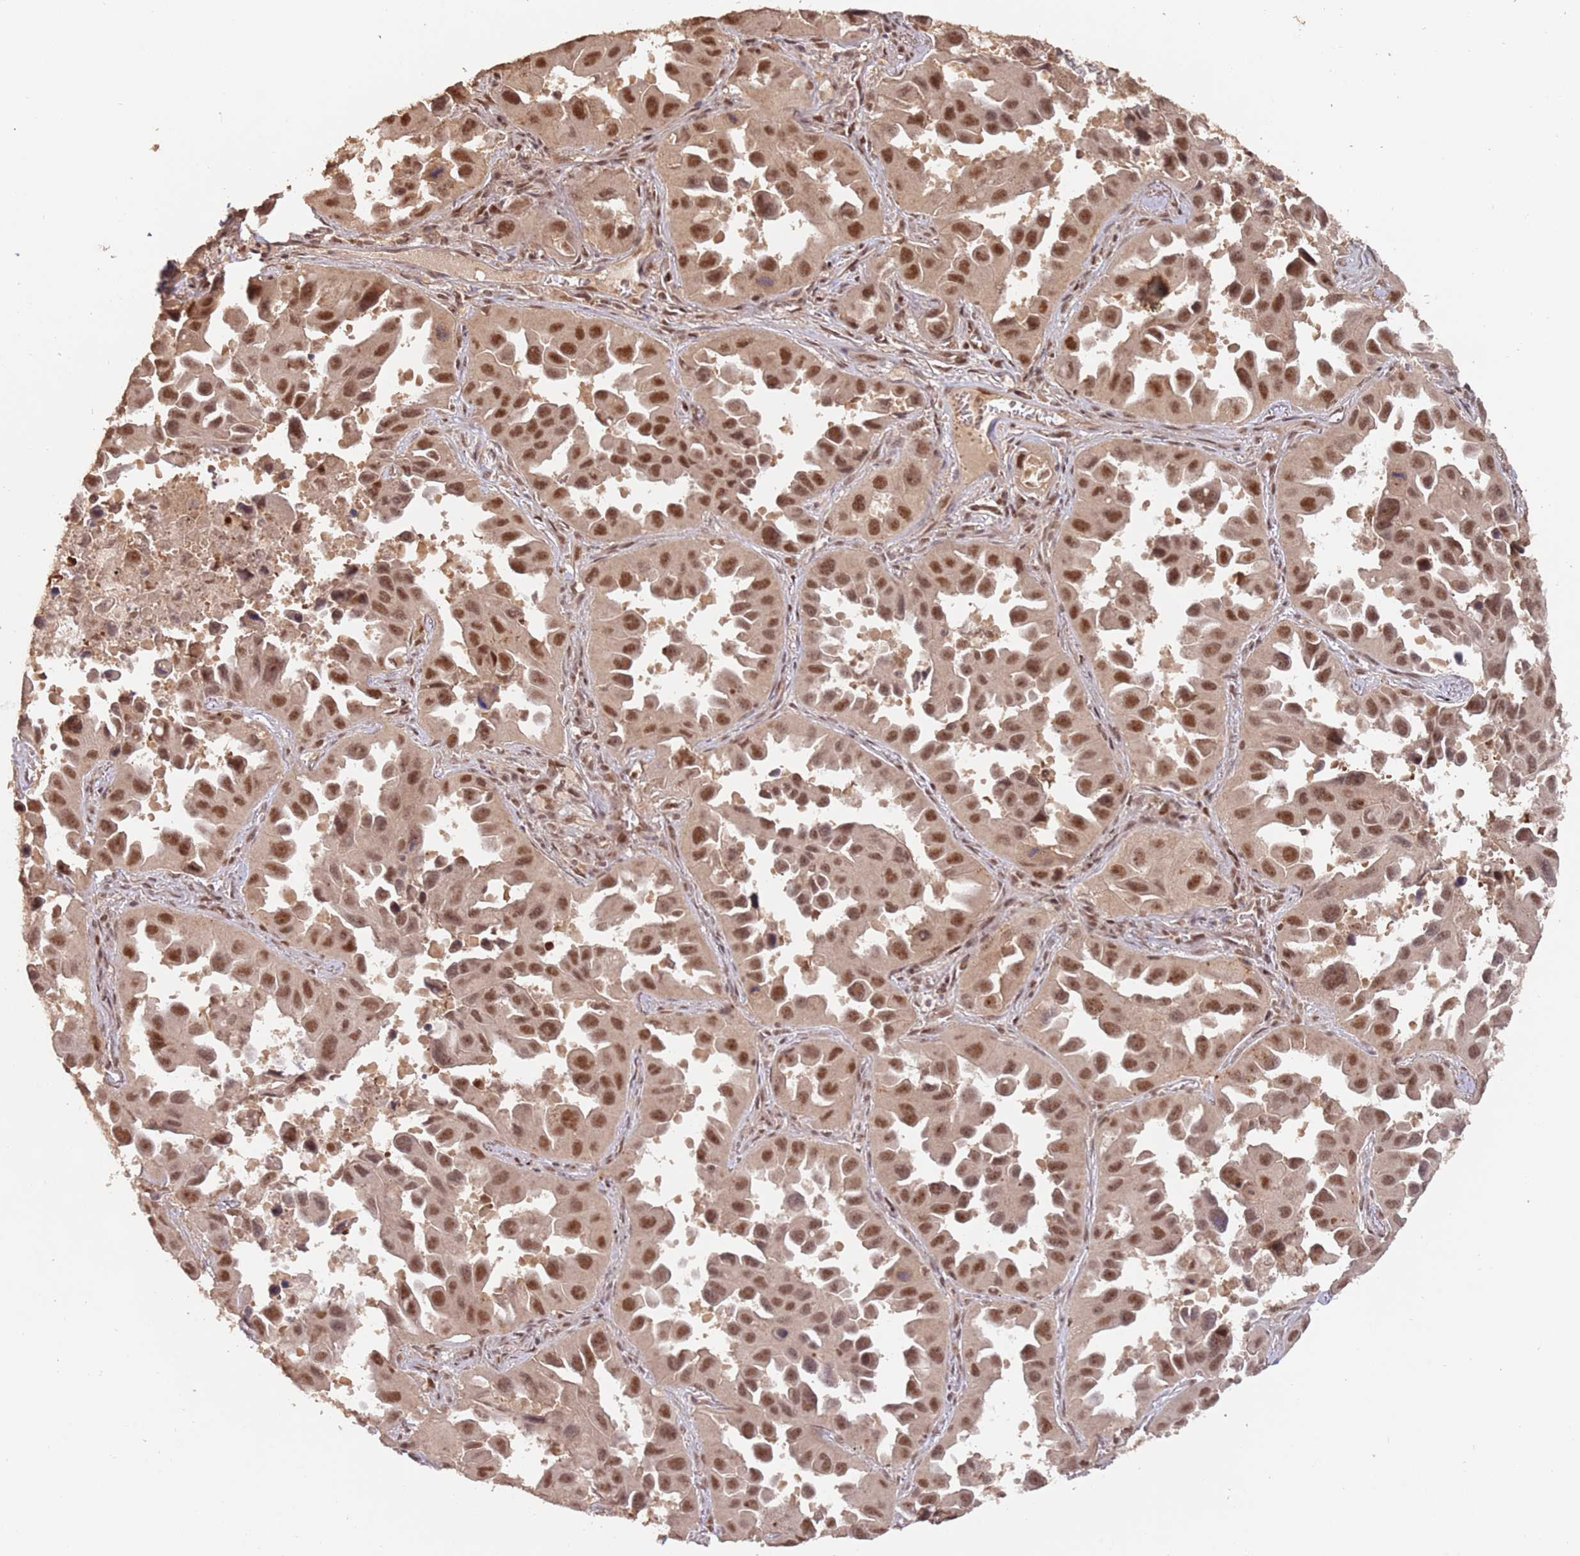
{"staining": {"intensity": "moderate", "quantity": ">75%", "location": "nuclear"}, "tissue": "lung cancer", "cell_type": "Tumor cells", "image_type": "cancer", "snomed": [{"axis": "morphology", "description": "Adenocarcinoma, NOS"}, {"axis": "topography", "description": "Lung"}], "caption": "IHC of human adenocarcinoma (lung) shows medium levels of moderate nuclear expression in approximately >75% of tumor cells.", "gene": "RFXANK", "patient": {"sex": "male", "age": 66}}